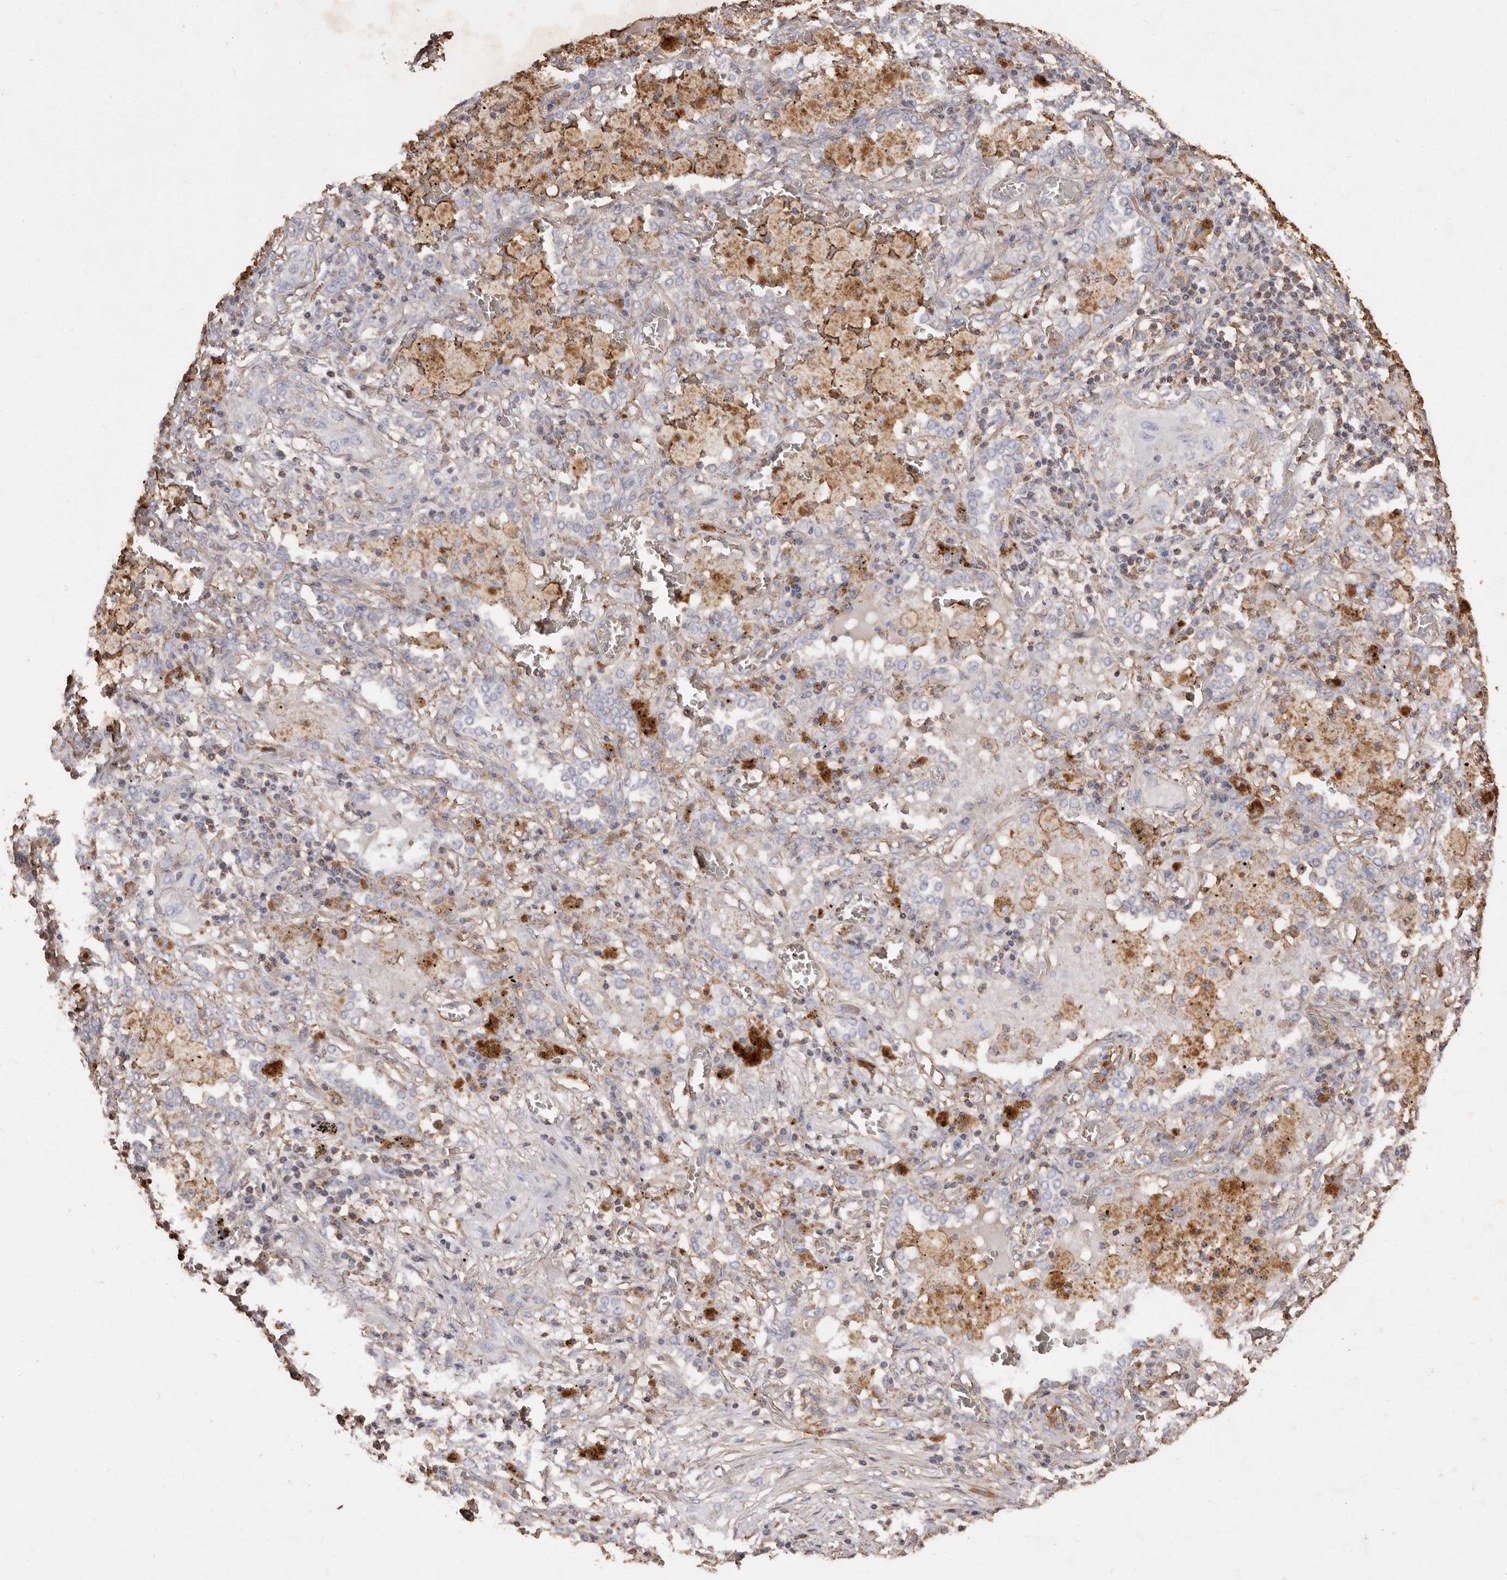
{"staining": {"intensity": "negative", "quantity": "none", "location": "none"}, "tissue": "lung cancer", "cell_type": "Tumor cells", "image_type": "cancer", "snomed": [{"axis": "morphology", "description": "Squamous cell carcinoma, NOS"}, {"axis": "topography", "description": "Lung"}], "caption": "Tumor cells show no significant protein expression in lung cancer. (Brightfield microscopy of DAB (3,3'-diaminobenzidine) IHC at high magnification).", "gene": "COQ8B", "patient": {"sex": "female", "age": 47}}